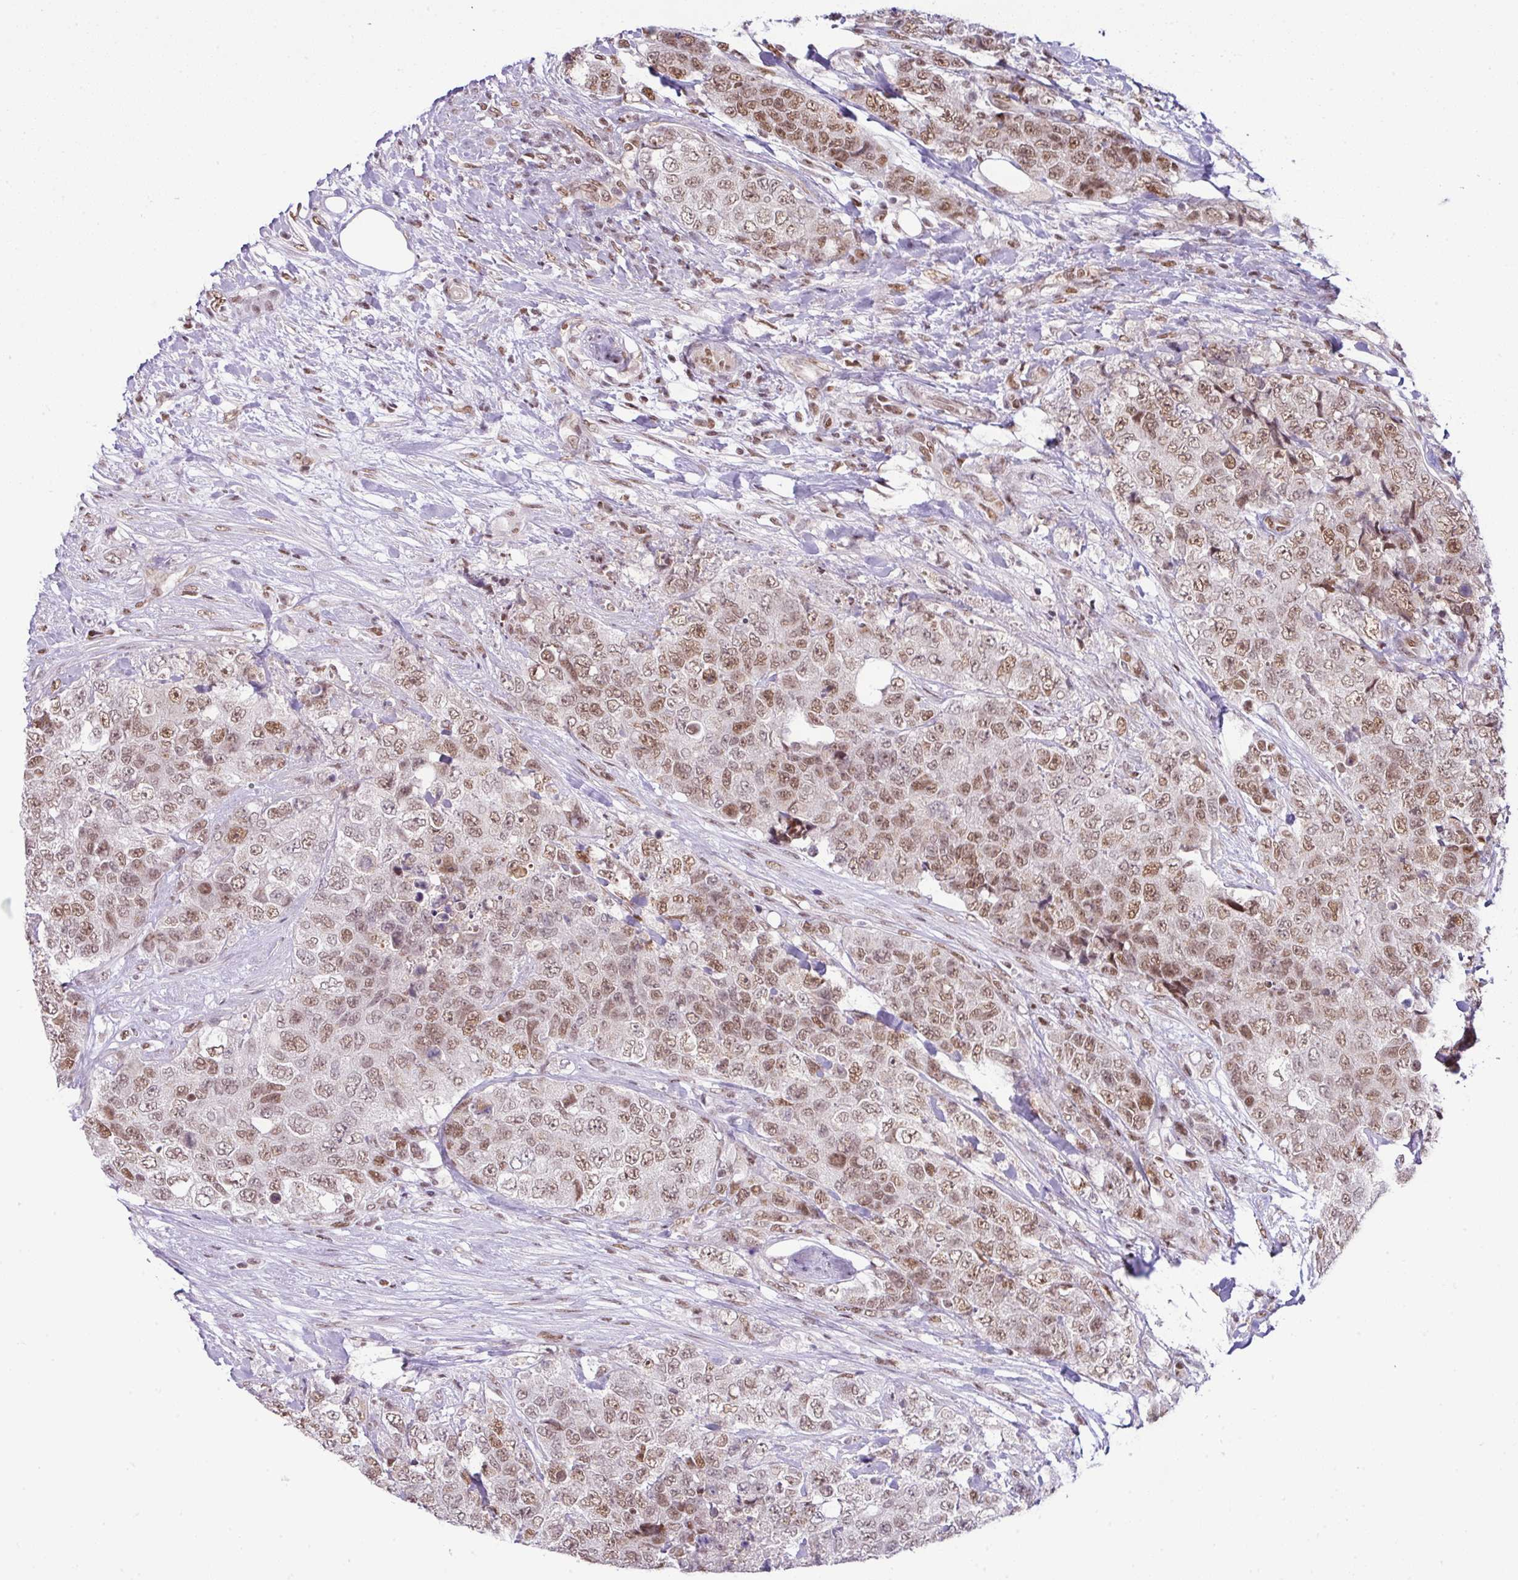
{"staining": {"intensity": "moderate", "quantity": ">75%", "location": "nuclear"}, "tissue": "urothelial cancer", "cell_type": "Tumor cells", "image_type": "cancer", "snomed": [{"axis": "morphology", "description": "Urothelial carcinoma, High grade"}, {"axis": "topography", "description": "Urinary bladder"}], "caption": "Urothelial cancer stained with immunohistochemistry exhibits moderate nuclear positivity in about >75% of tumor cells.", "gene": "PGAP4", "patient": {"sex": "female", "age": 78}}